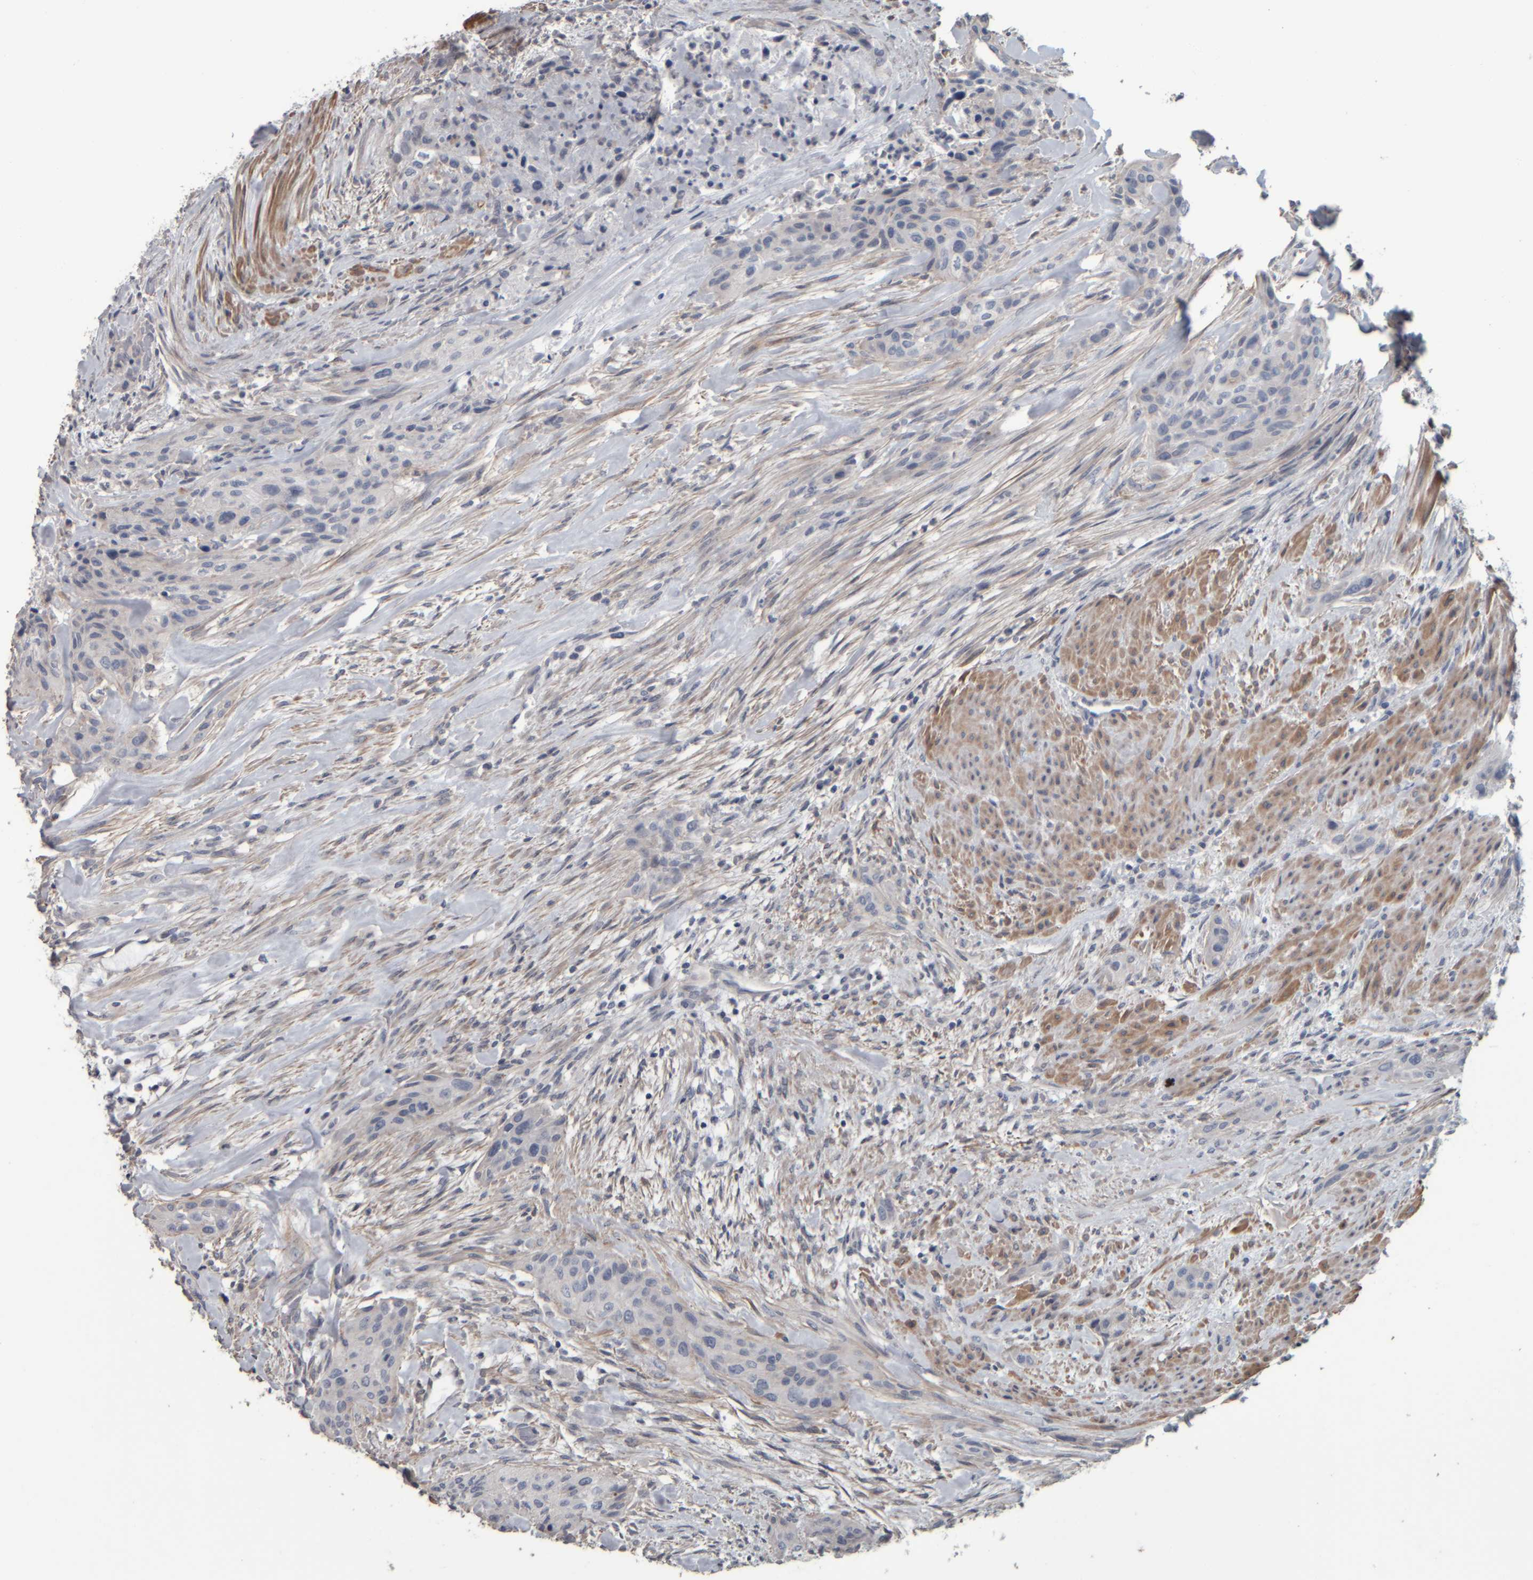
{"staining": {"intensity": "negative", "quantity": "none", "location": "none"}, "tissue": "urothelial cancer", "cell_type": "Tumor cells", "image_type": "cancer", "snomed": [{"axis": "morphology", "description": "Urothelial carcinoma, High grade"}, {"axis": "topography", "description": "Urinary bladder"}], "caption": "Urothelial cancer was stained to show a protein in brown. There is no significant staining in tumor cells.", "gene": "CAVIN4", "patient": {"sex": "male", "age": 35}}